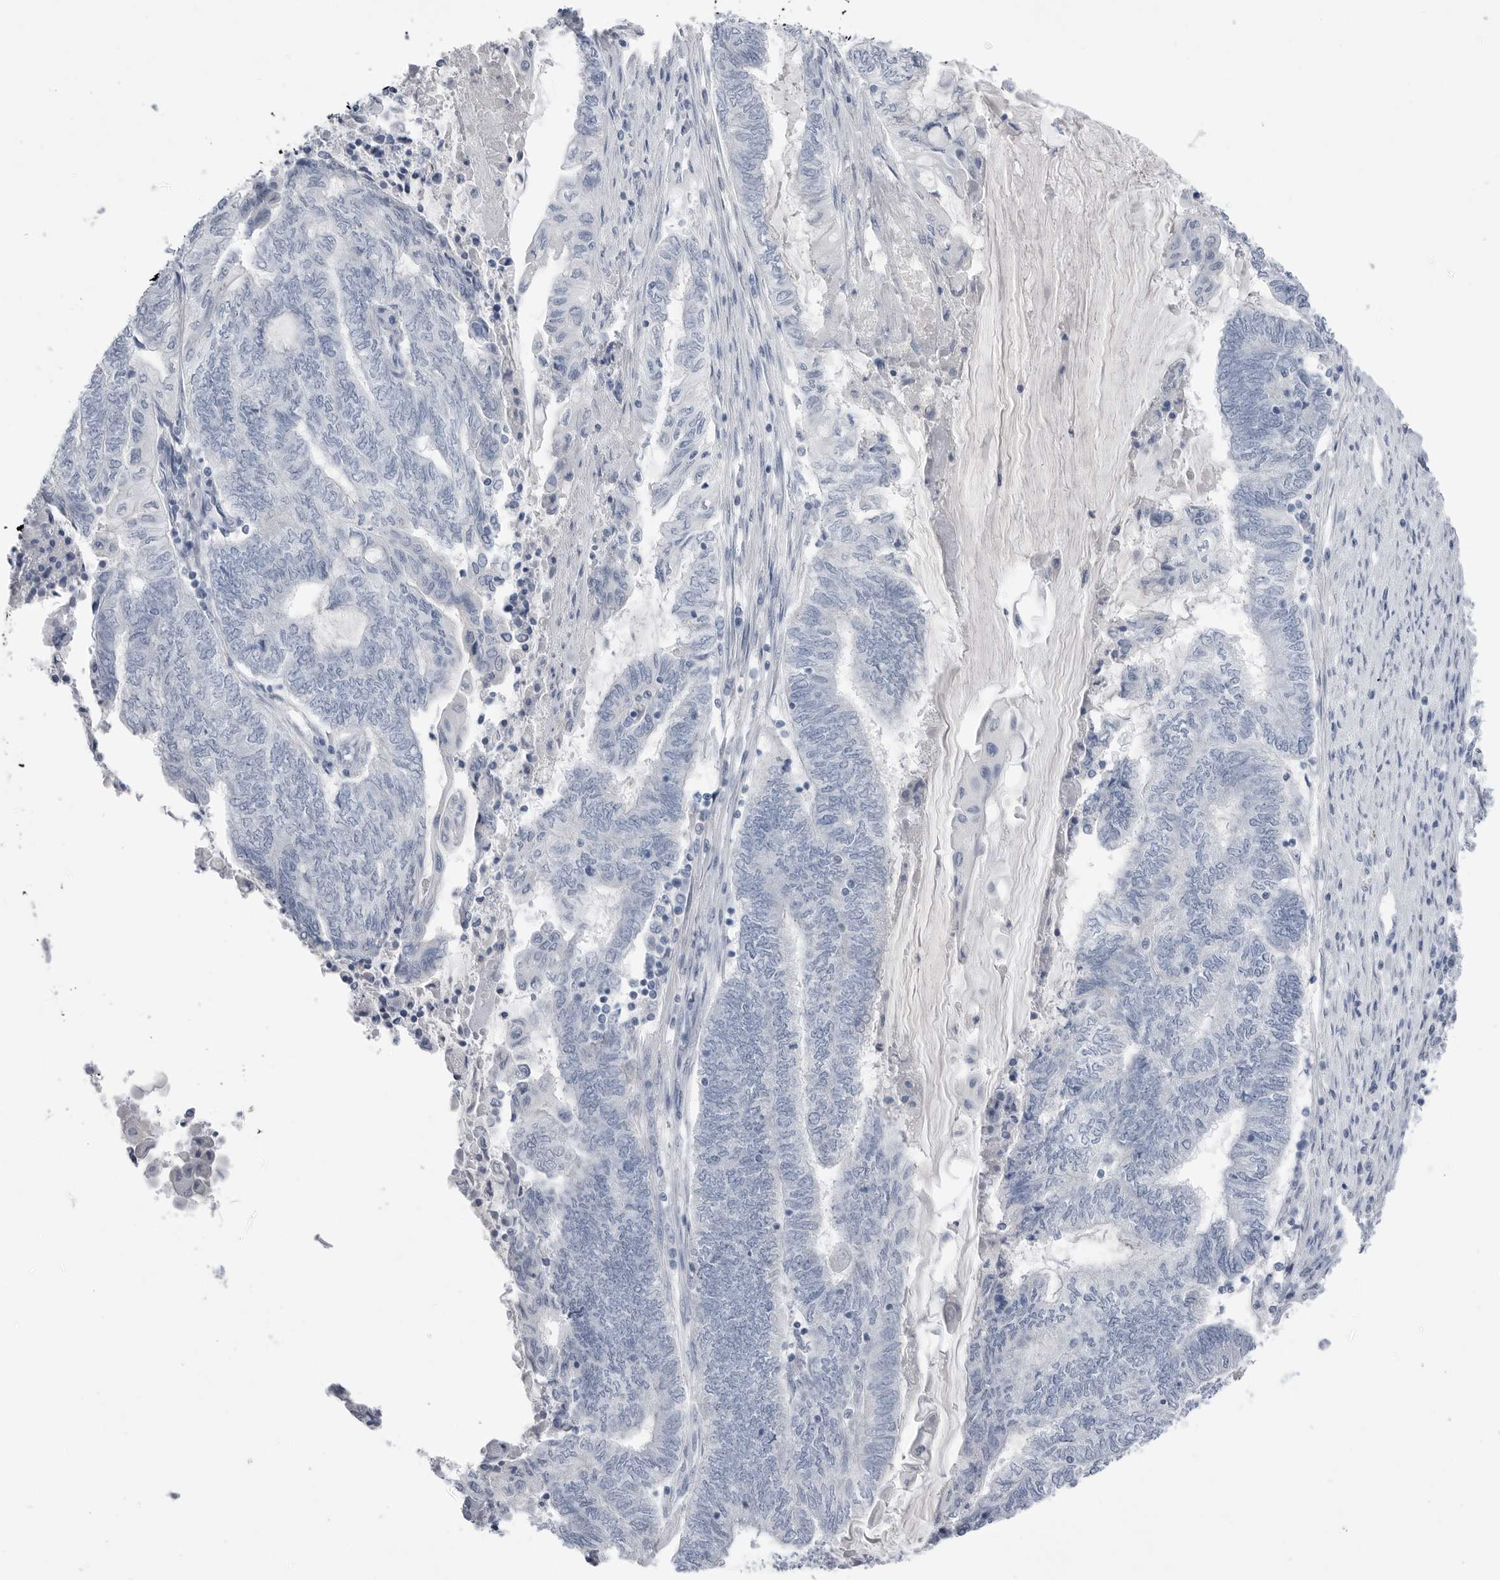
{"staining": {"intensity": "negative", "quantity": "none", "location": "none"}, "tissue": "endometrial cancer", "cell_type": "Tumor cells", "image_type": "cancer", "snomed": [{"axis": "morphology", "description": "Adenocarcinoma, NOS"}, {"axis": "topography", "description": "Uterus"}, {"axis": "topography", "description": "Endometrium"}], "caption": "High power microscopy image of an immunohistochemistry (IHC) photomicrograph of endometrial adenocarcinoma, revealing no significant positivity in tumor cells. (DAB immunohistochemistry (IHC) visualized using brightfield microscopy, high magnification).", "gene": "ABHD12", "patient": {"sex": "female", "age": 70}}